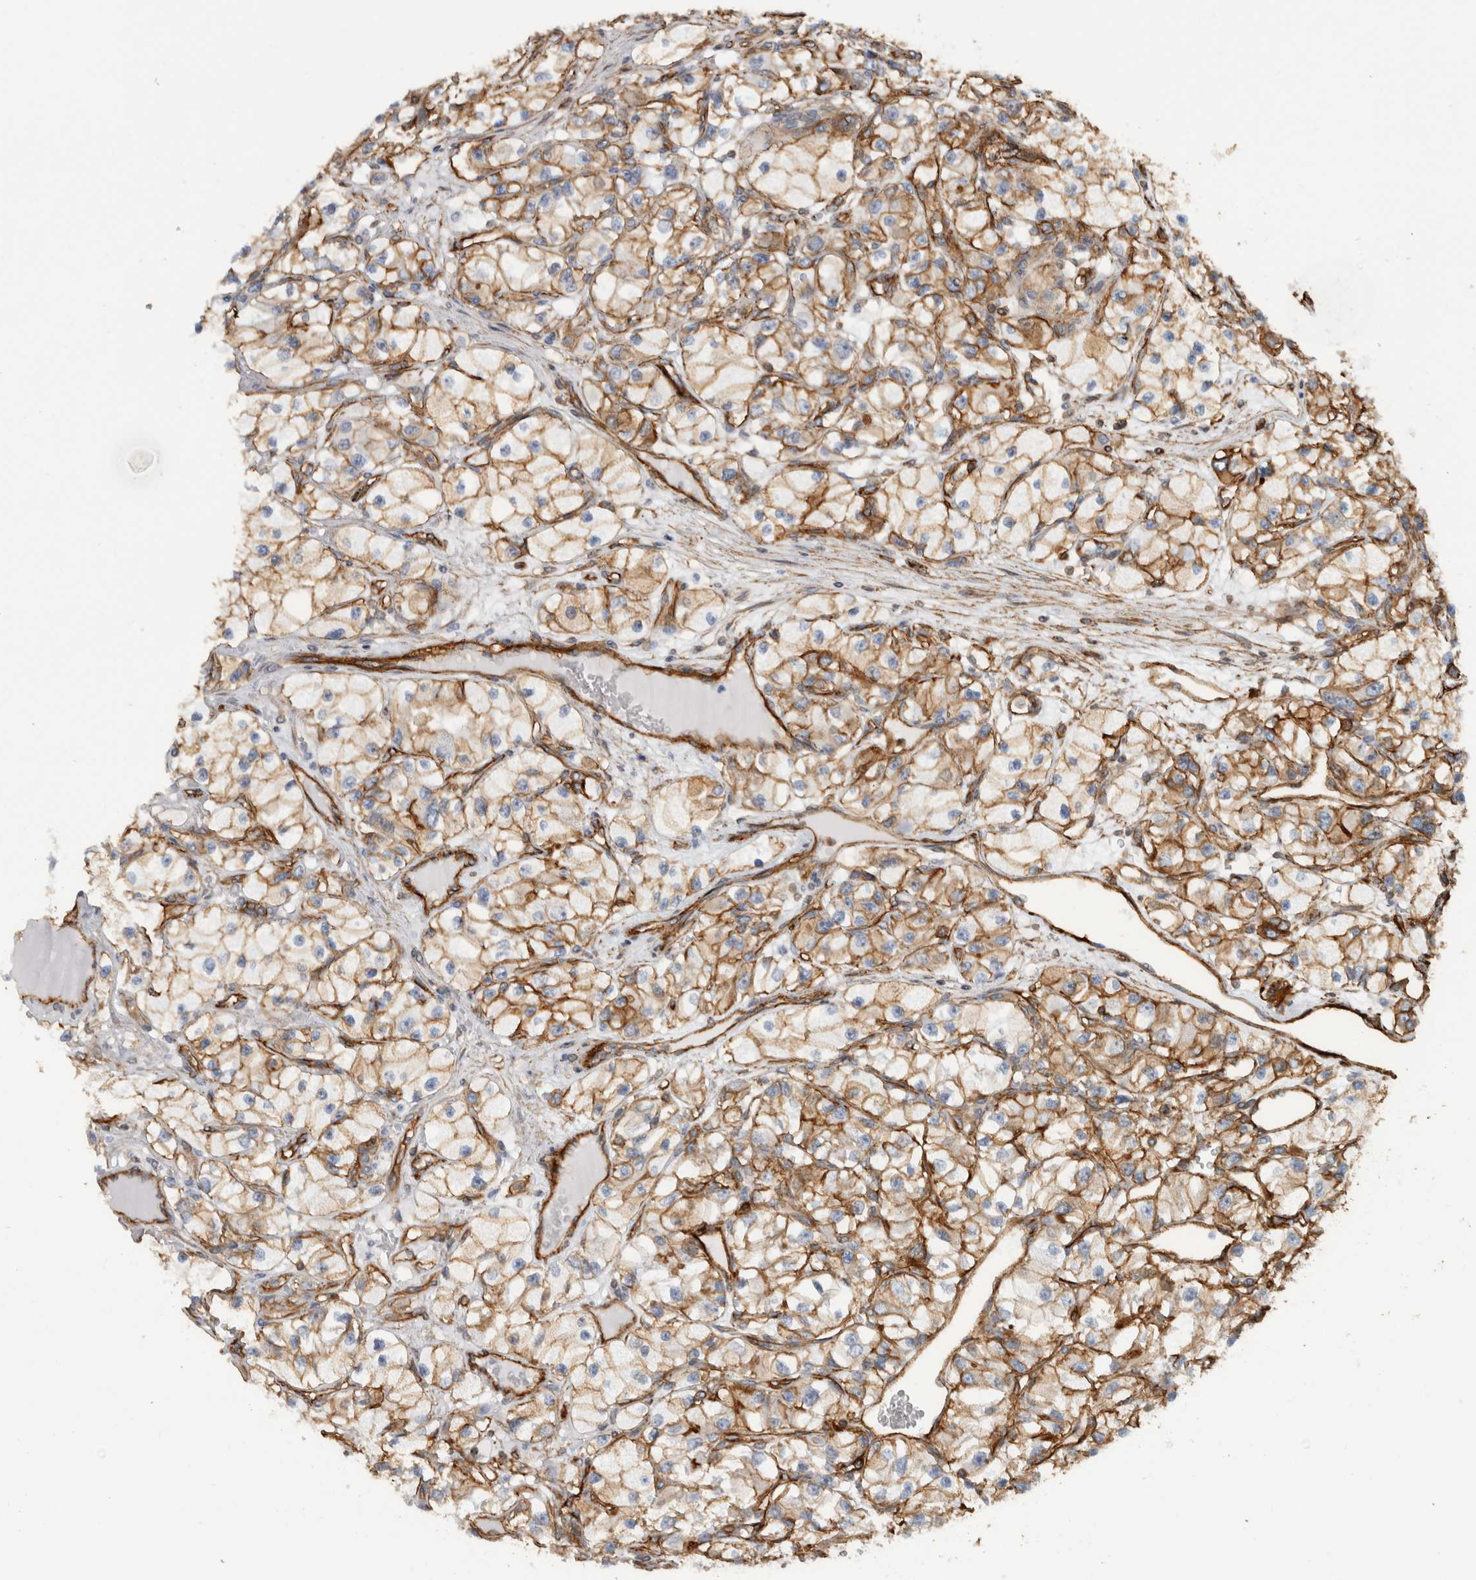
{"staining": {"intensity": "moderate", "quantity": ">75%", "location": "cytoplasmic/membranous"}, "tissue": "renal cancer", "cell_type": "Tumor cells", "image_type": "cancer", "snomed": [{"axis": "morphology", "description": "Adenocarcinoma, NOS"}, {"axis": "topography", "description": "Kidney"}], "caption": "There is medium levels of moderate cytoplasmic/membranous expression in tumor cells of adenocarcinoma (renal), as demonstrated by immunohistochemical staining (brown color).", "gene": "AHNAK", "patient": {"sex": "female", "age": 57}}